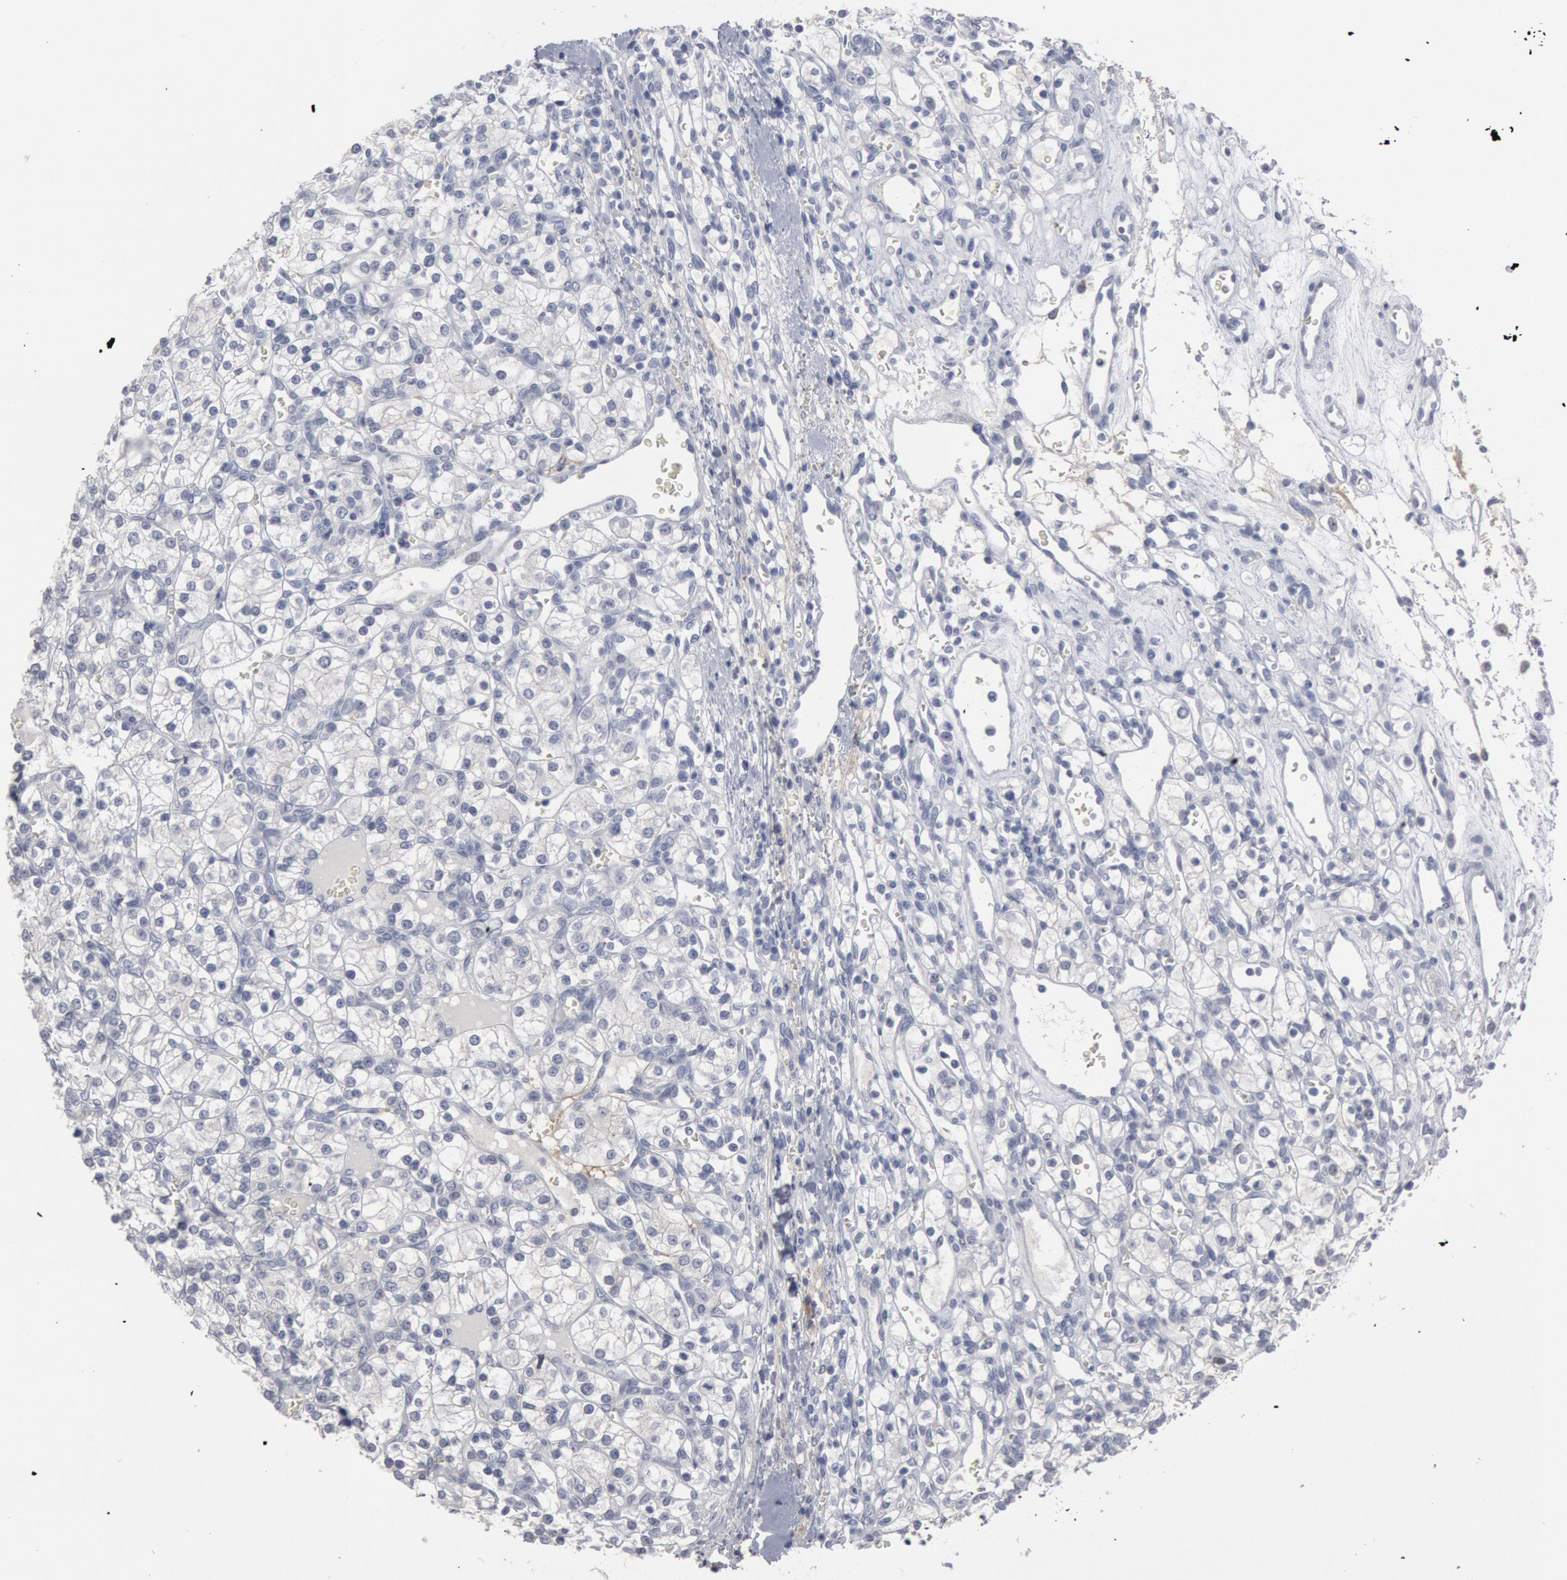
{"staining": {"intensity": "negative", "quantity": "none", "location": "none"}, "tissue": "renal cancer", "cell_type": "Tumor cells", "image_type": "cancer", "snomed": [{"axis": "morphology", "description": "Adenocarcinoma, NOS"}, {"axis": "topography", "description": "Kidney"}], "caption": "Tumor cells show no significant positivity in adenocarcinoma (renal). The staining was performed using DAB (3,3'-diaminobenzidine) to visualize the protein expression in brown, while the nuclei were stained in blue with hematoxylin (Magnification: 20x).", "gene": "DMC1", "patient": {"sex": "female", "age": 62}}